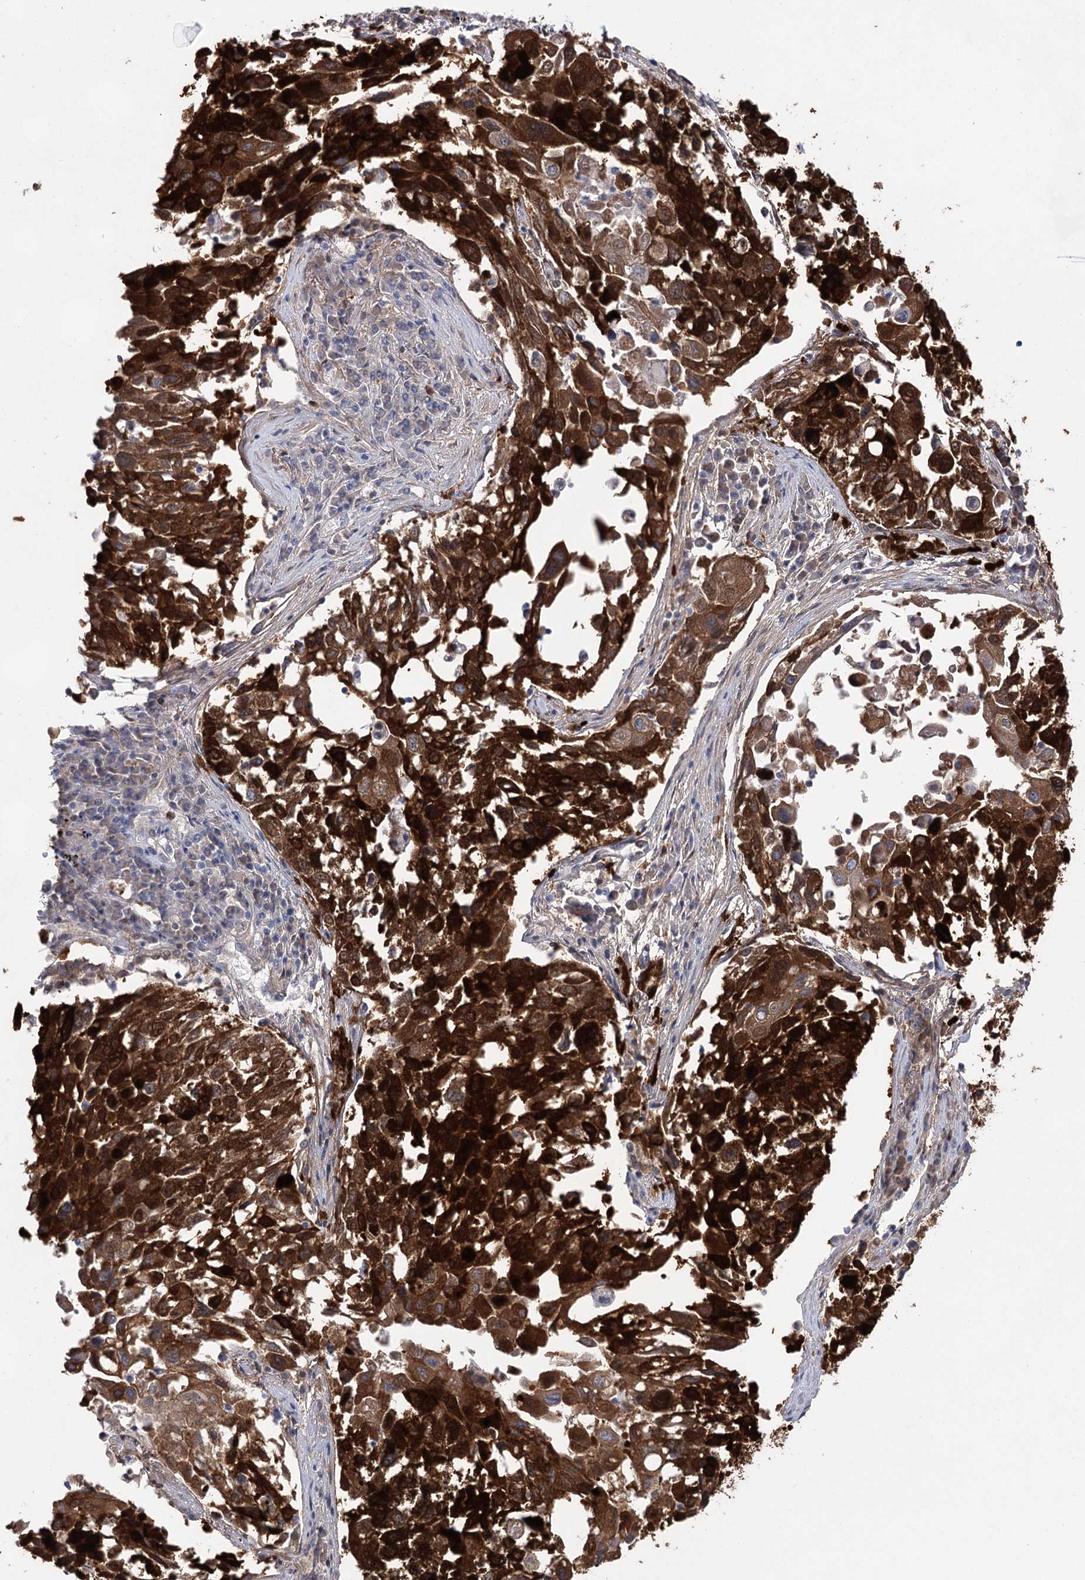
{"staining": {"intensity": "strong", "quantity": ">75%", "location": "cytoplasmic/membranous,nuclear"}, "tissue": "lung cancer", "cell_type": "Tumor cells", "image_type": "cancer", "snomed": [{"axis": "morphology", "description": "Squamous cell carcinoma, NOS"}, {"axis": "topography", "description": "Lung"}], "caption": "Immunohistochemistry of lung squamous cell carcinoma displays high levels of strong cytoplasmic/membranous and nuclear positivity in about >75% of tumor cells.", "gene": "UGDH", "patient": {"sex": "male", "age": 65}}